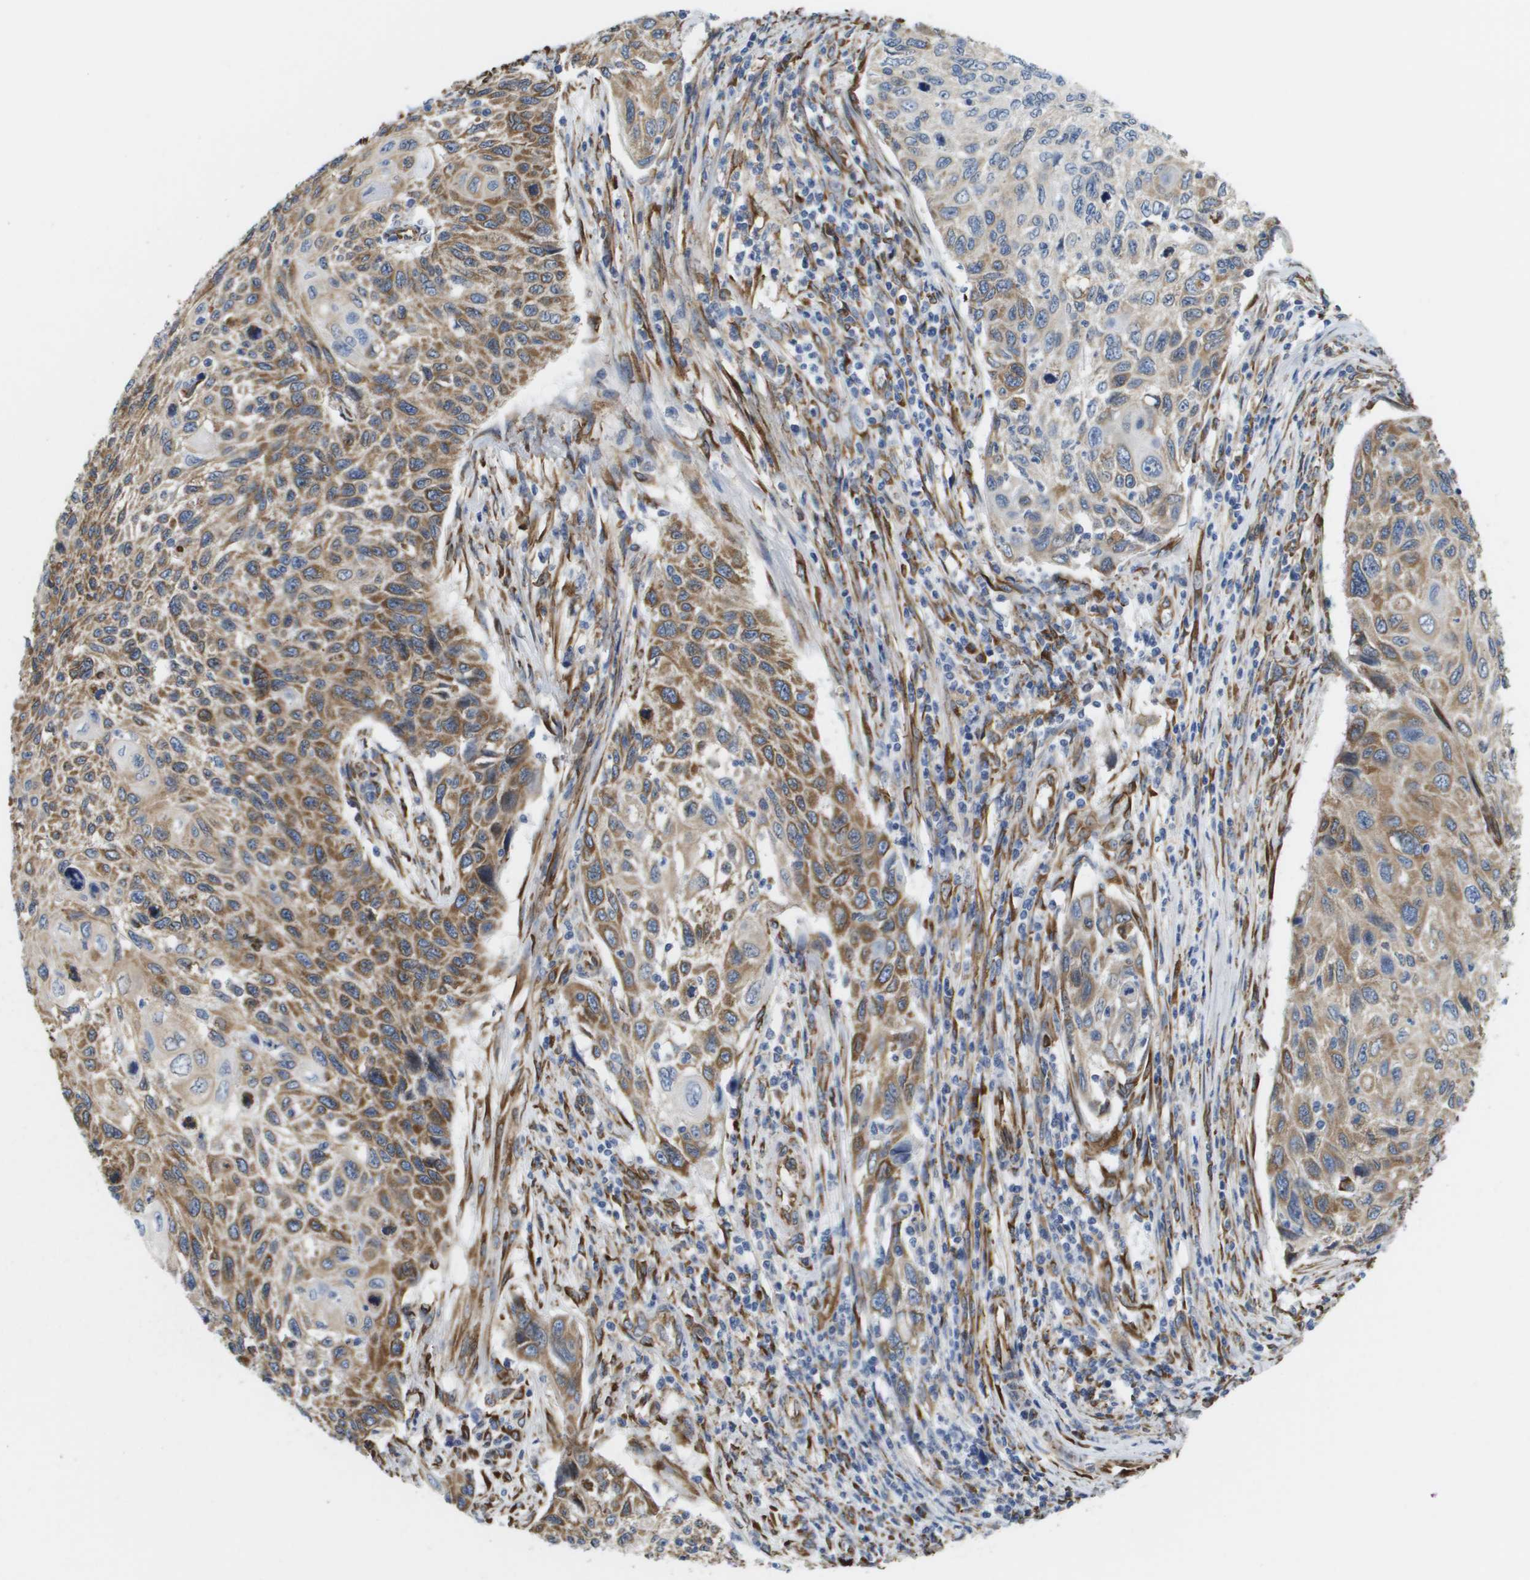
{"staining": {"intensity": "moderate", "quantity": ">75%", "location": "cytoplasmic/membranous"}, "tissue": "cervical cancer", "cell_type": "Tumor cells", "image_type": "cancer", "snomed": [{"axis": "morphology", "description": "Squamous cell carcinoma, NOS"}, {"axis": "topography", "description": "Cervix"}], "caption": "High-magnification brightfield microscopy of squamous cell carcinoma (cervical) stained with DAB (3,3'-diaminobenzidine) (brown) and counterstained with hematoxylin (blue). tumor cells exhibit moderate cytoplasmic/membranous positivity is appreciated in about>75% of cells.", "gene": "ST3GAL2", "patient": {"sex": "female", "age": 70}}